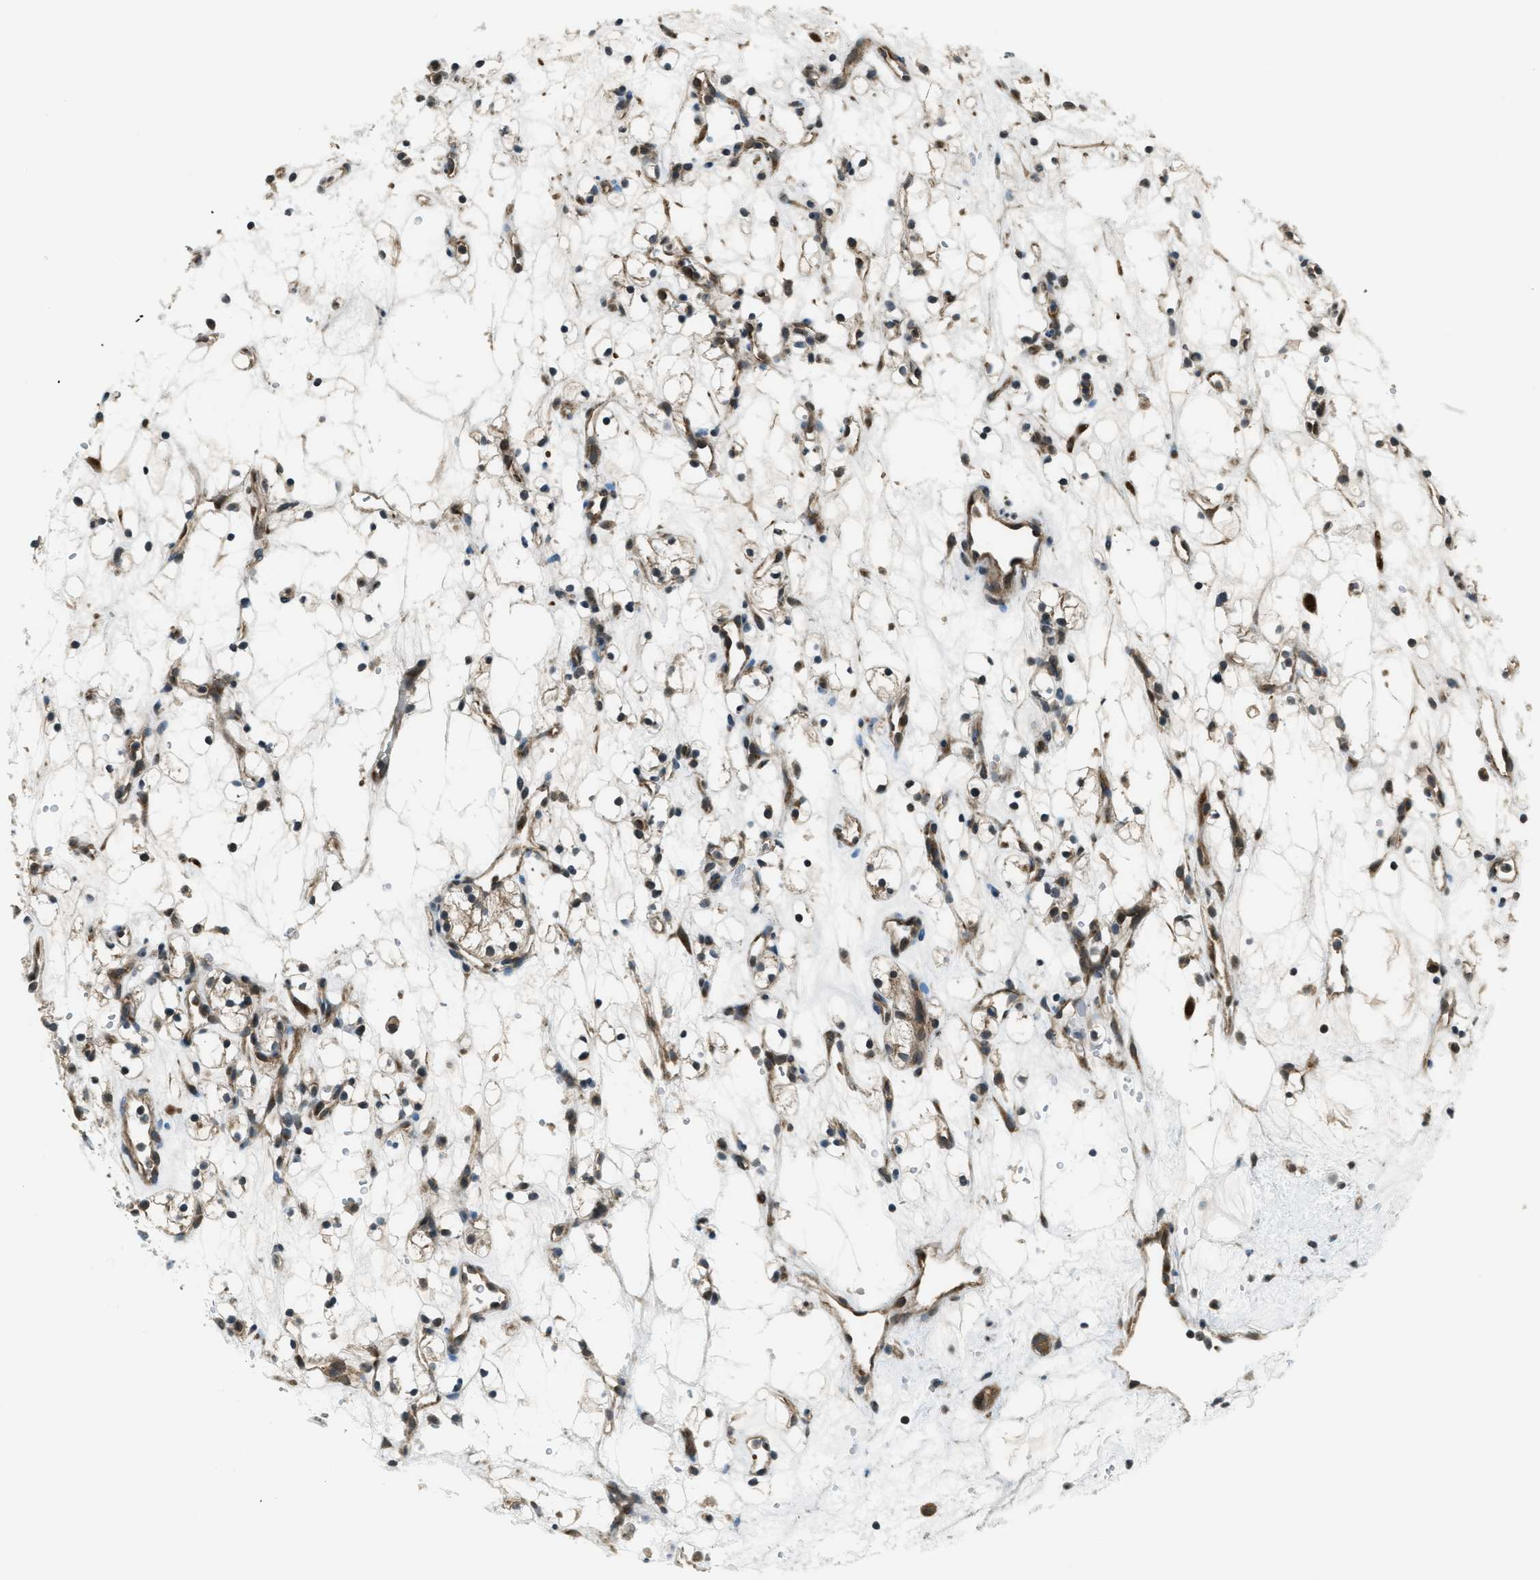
{"staining": {"intensity": "moderate", "quantity": "<25%", "location": "cytoplasmic/membranous"}, "tissue": "renal cancer", "cell_type": "Tumor cells", "image_type": "cancer", "snomed": [{"axis": "morphology", "description": "Adenocarcinoma, NOS"}, {"axis": "topography", "description": "Kidney"}], "caption": "Protein staining shows moderate cytoplasmic/membranous staining in about <25% of tumor cells in renal adenocarcinoma. The staining was performed using DAB (3,3'-diaminobenzidine), with brown indicating positive protein expression. Nuclei are stained blue with hematoxylin.", "gene": "ASAP2", "patient": {"sex": "female", "age": 60}}